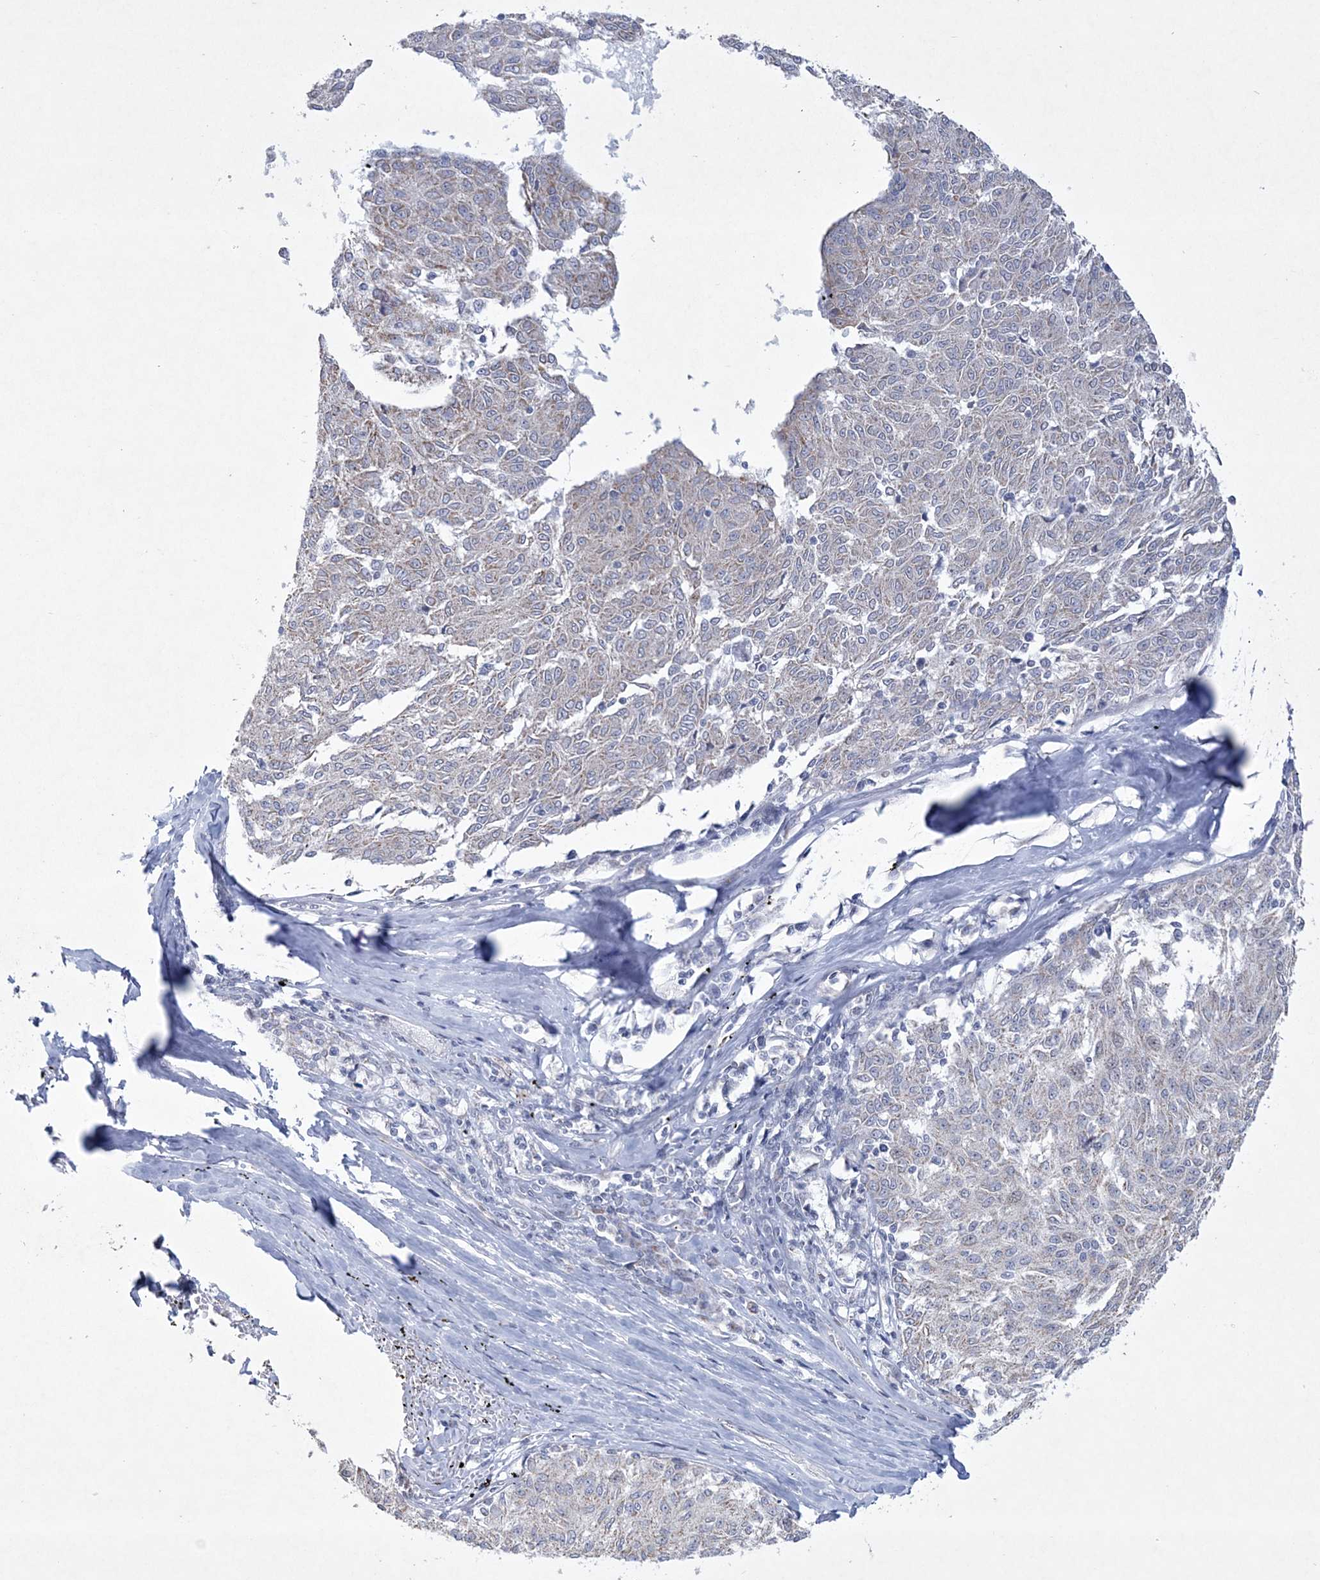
{"staining": {"intensity": "negative", "quantity": "none", "location": "none"}, "tissue": "melanoma", "cell_type": "Tumor cells", "image_type": "cancer", "snomed": [{"axis": "morphology", "description": "Malignant melanoma, NOS"}, {"axis": "topography", "description": "Skin"}], "caption": "Malignant melanoma was stained to show a protein in brown. There is no significant staining in tumor cells.", "gene": "CES4A", "patient": {"sex": "female", "age": 72}}